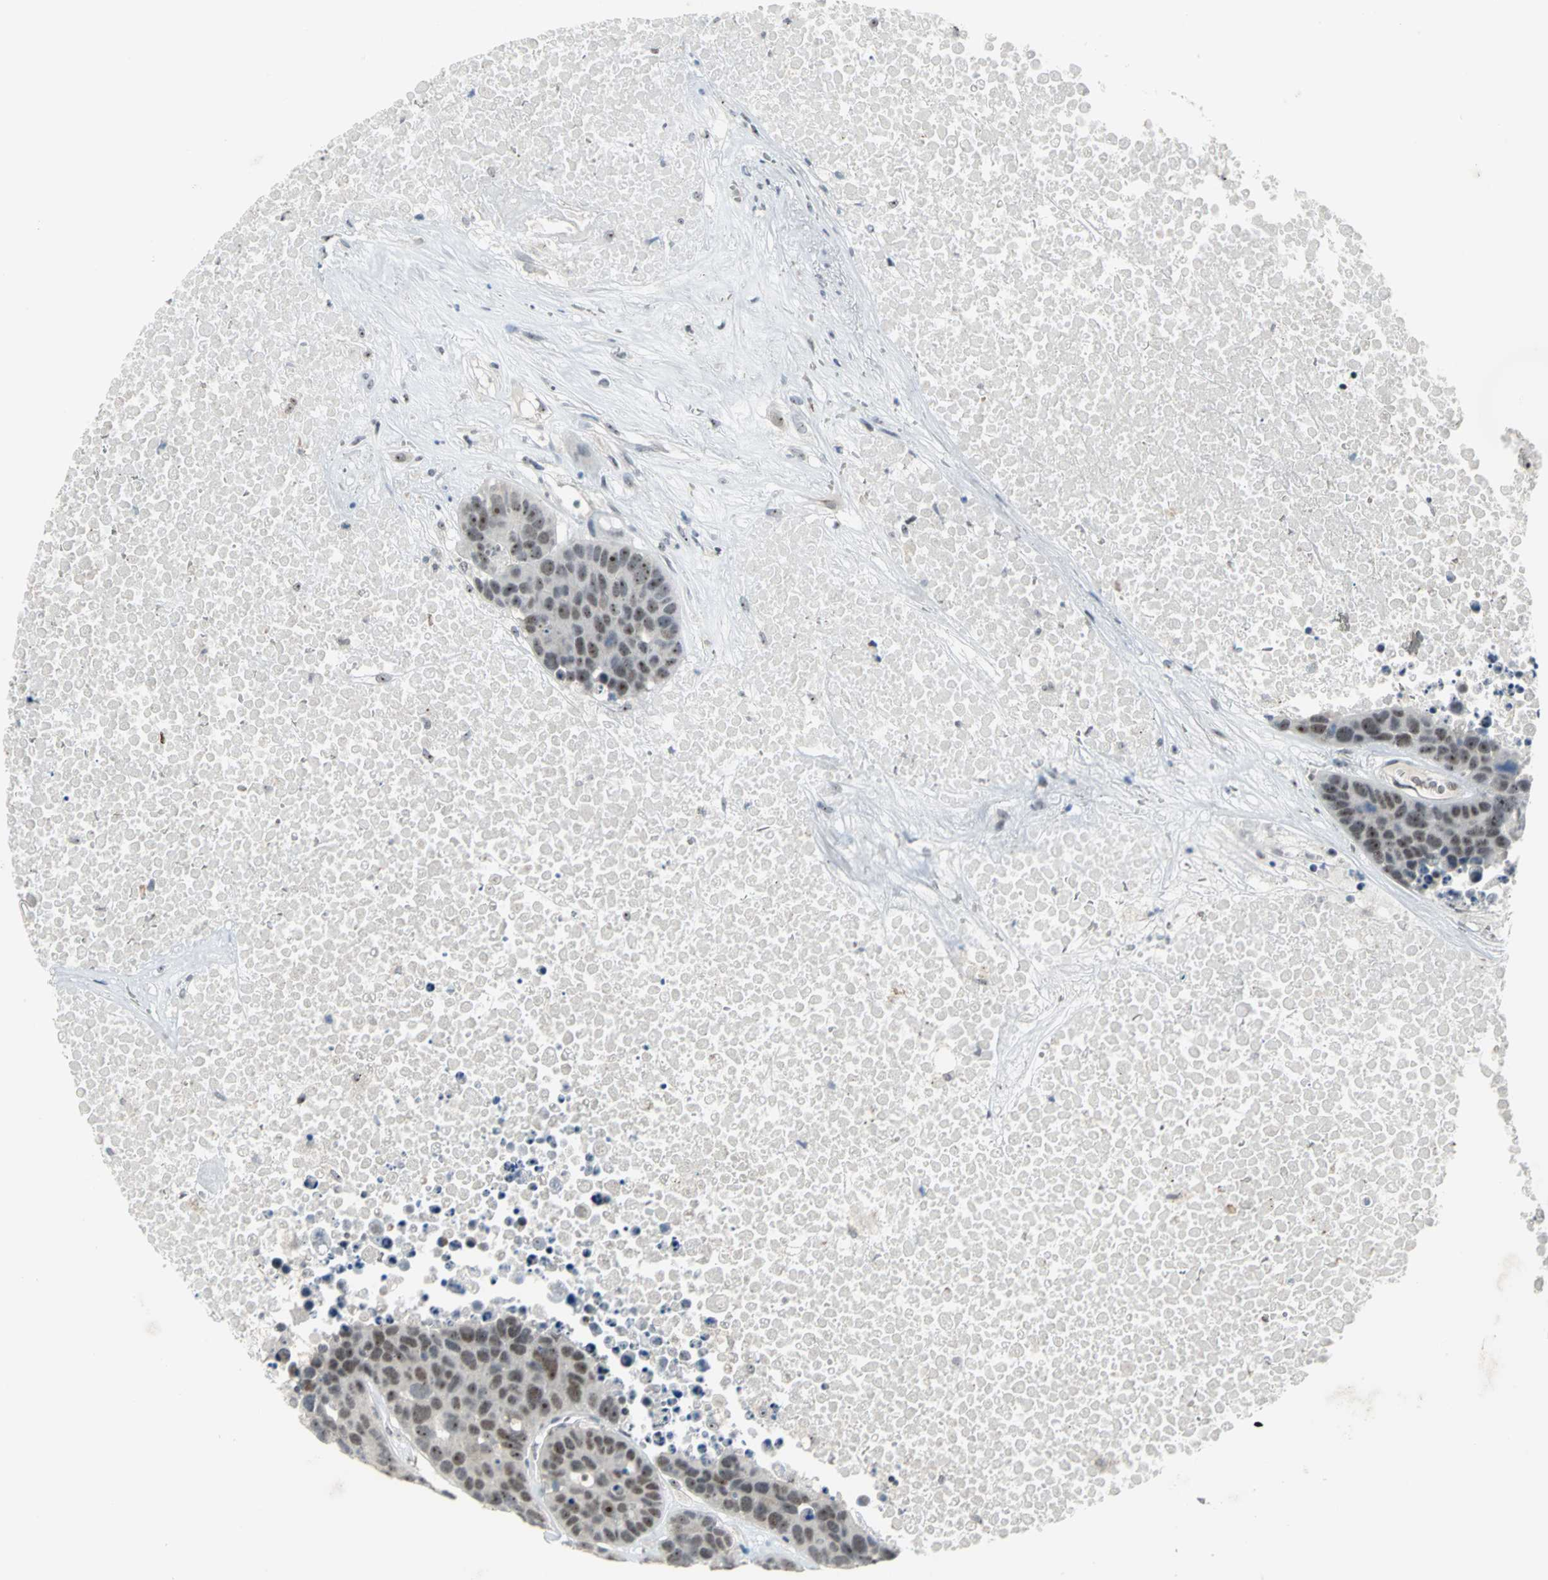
{"staining": {"intensity": "weak", "quantity": "25%-75%", "location": "nuclear"}, "tissue": "carcinoid", "cell_type": "Tumor cells", "image_type": "cancer", "snomed": [{"axis": "morphology", "description": "Carcinoid, malignant, NOS"}, {"axis": "topography", "description": "Lung"}], "caption": "Weak nuclear staining is identified in approximately 25%-75% of tumor cells in carcinoid.", "gene": "GLI3", "patient": {"sex": "male", "age": 60}}